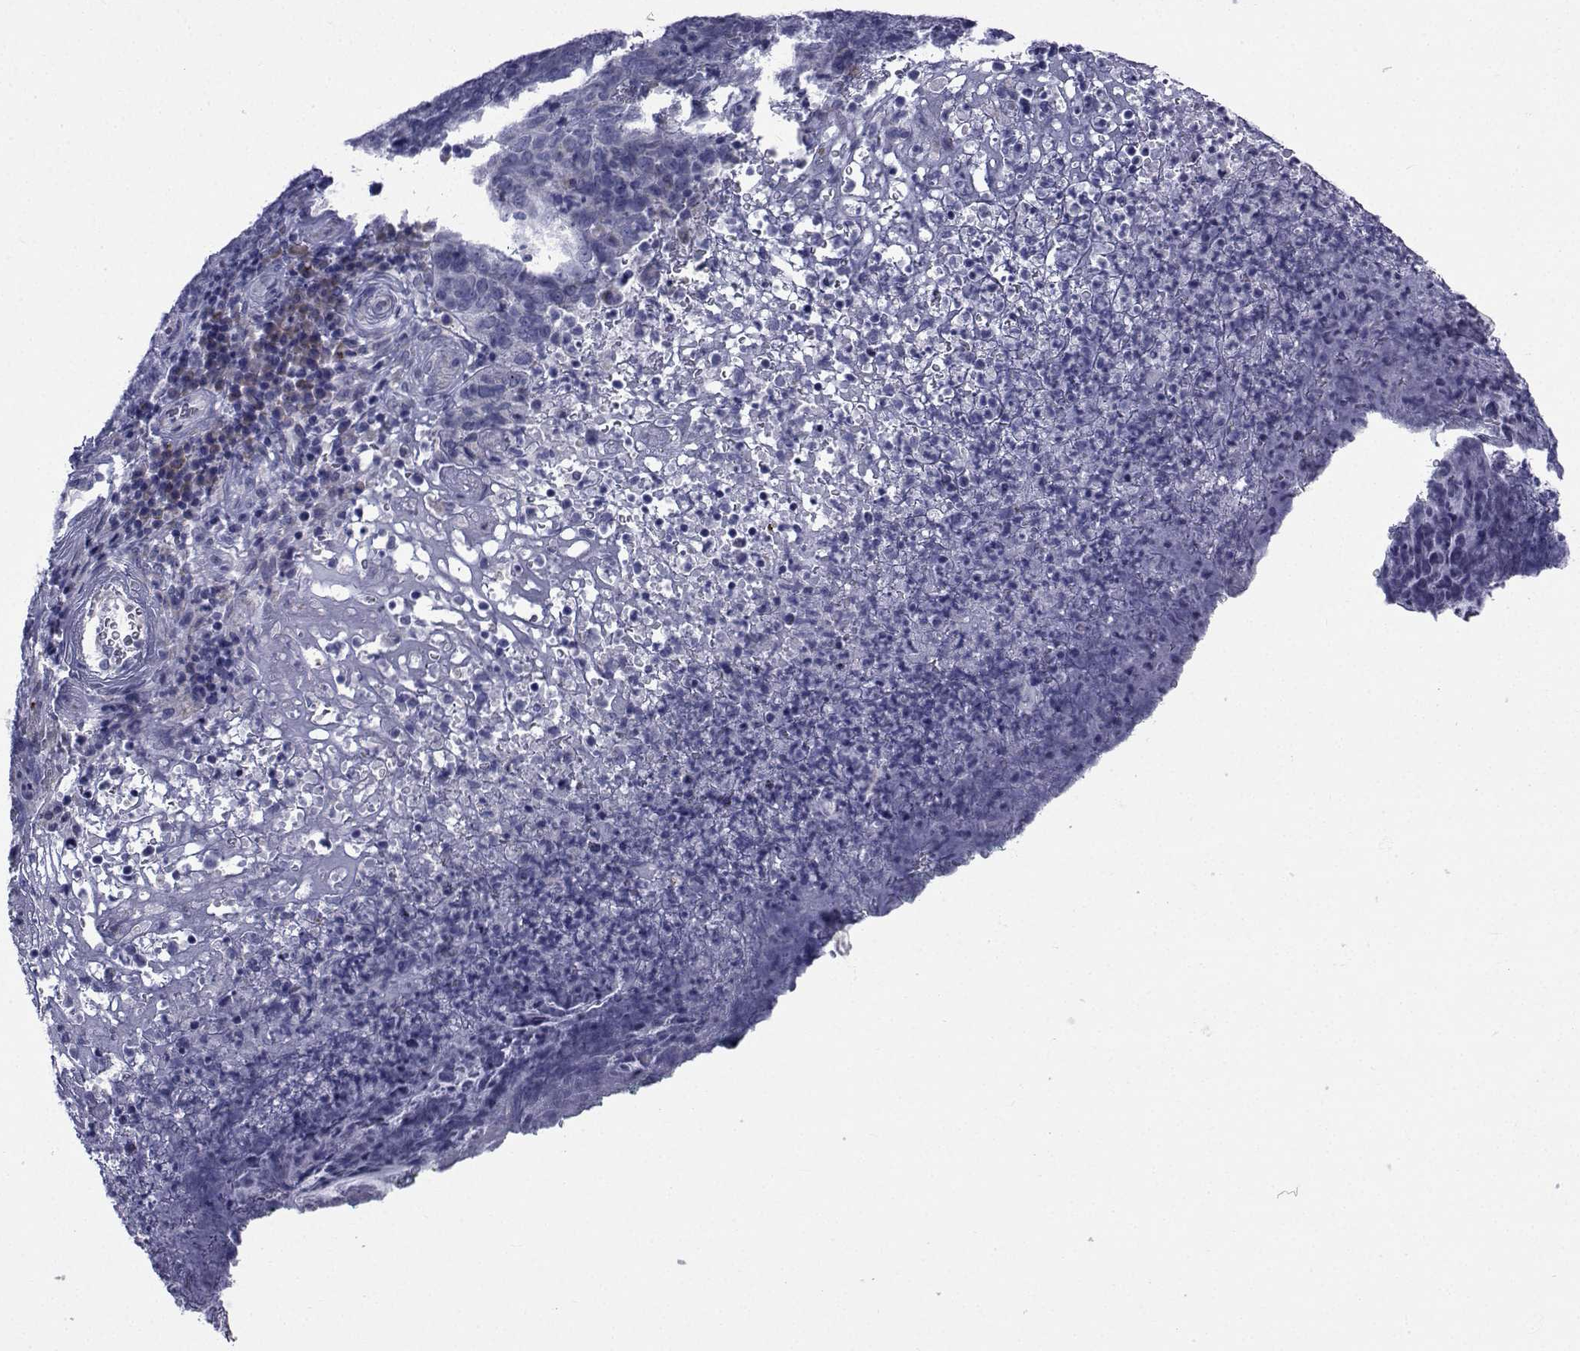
{"staining": {"intensity": "negative", "quantity": "none", "location": "none"}, "tissue": "skin cancer", "cell_type": "Tumor cells", "image_type": "cancer", "snomed": [{"axis": "morphology", "description": "Squamous cell carcinoma, NOS"}, {"axis": "topography", "description": "Skin"}, {"axis": "topography", "description": "Anal"}], "caption": "IHC histopathology image of human skin cancer stained for a protein (brown), which reveals no positivity in tumor cells. The staining is performed using DAB (3,3'-diaminobenzidine) brown chromogen with nuclei counter-stained in using hematoxylin.", "gene": "ROPN1", "patient": {"sex": "female", "age": 51}}